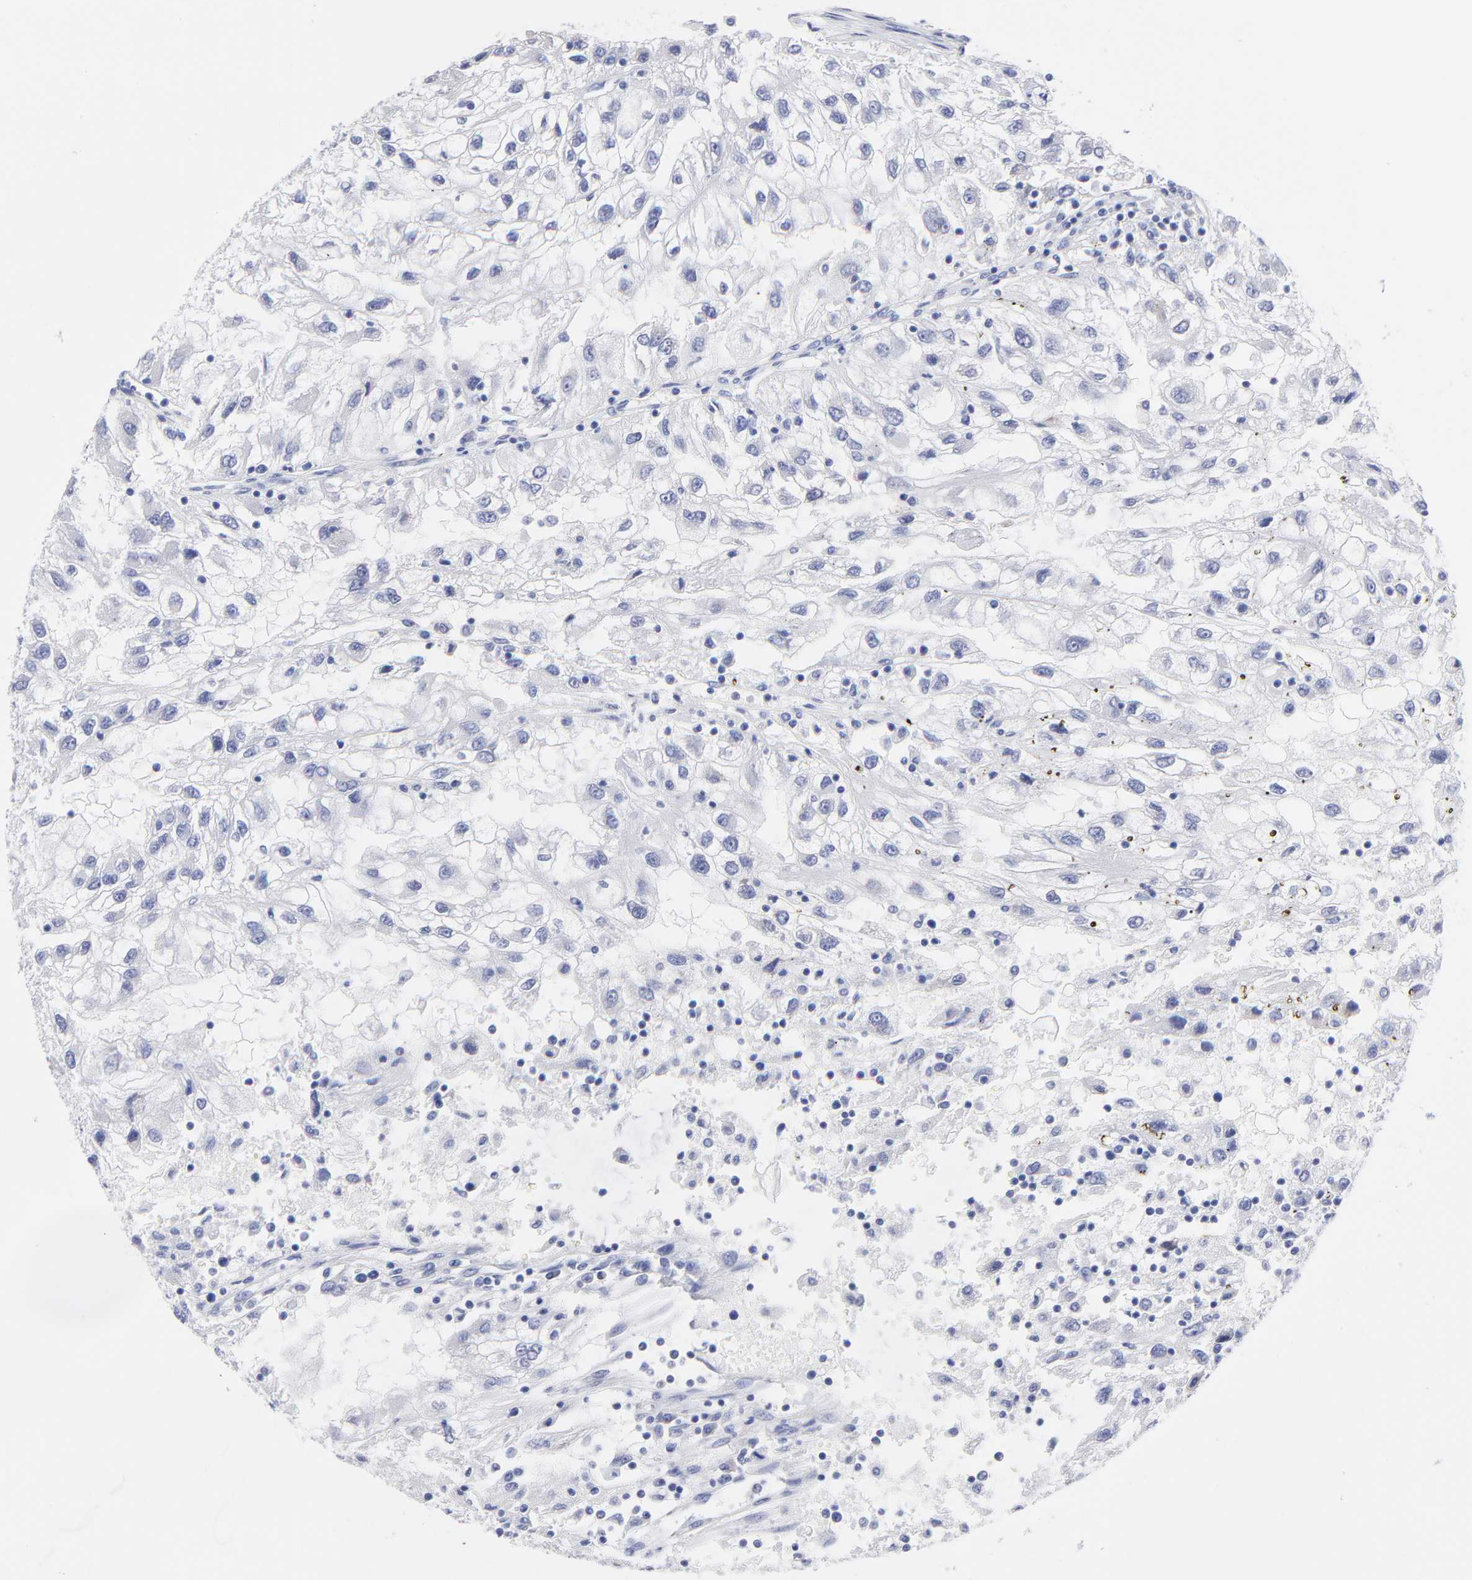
{"staining": {"intensity": "negative", "quantity": "none", "location": "none"}, "tissue": "renal cancer", "cell_type": "Tumor cells", "image_type": "cancer", "snomed": [{"axis": "morphology", "description": "Normal tissue, NOS"}, {"axis": "morphology", "description": "Adenocarcinoma, NOS"}, {"axis": "topography", "description": "Kidney"}], "caption": "An image of adenocarcinoma (renal) stained for a protein shows no brown staining in tumor cells.", "gene": "DUSP9", "patient": {"sex": "male", "age": 71}}